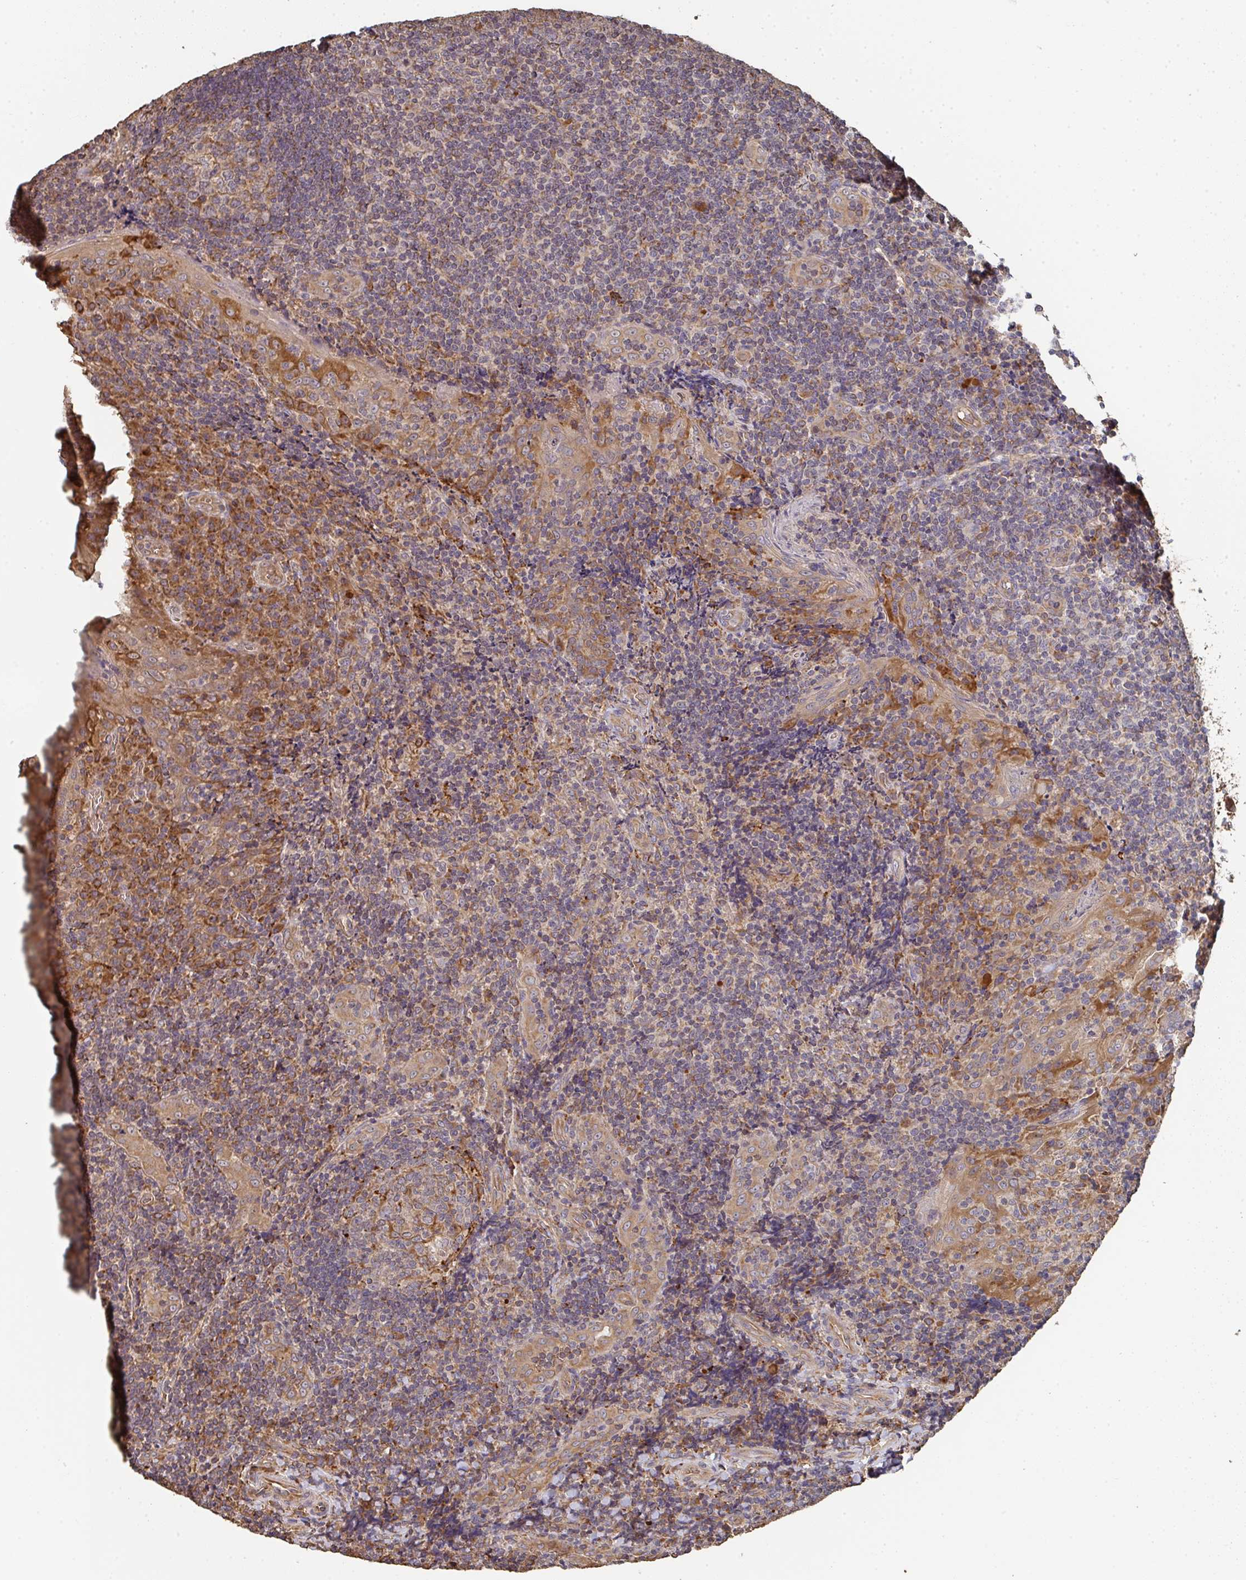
{"staining": {"intensity": "moderate", "quantity": "25%-75%", "location": "cytoplasmic/membranous"}, "tissue": "tonsil", "cell_type": "Germinal center cells", "image_type": "normal", "snomed": [{"axis": "morphology", "description": "Normal tissue, NOS"}, {"axis": "topography", "description": "Tonsil"}], "caption": "An image of human tonsil stained for a protein shows moderate cytoplasmic/membranous brown staining in germinal center cells. Immunohistochemistry stains the protein of interest in brown and the nuclei are stained blue.", "gene": "POLG", "patient": {"sex": "male", "age": 17}}